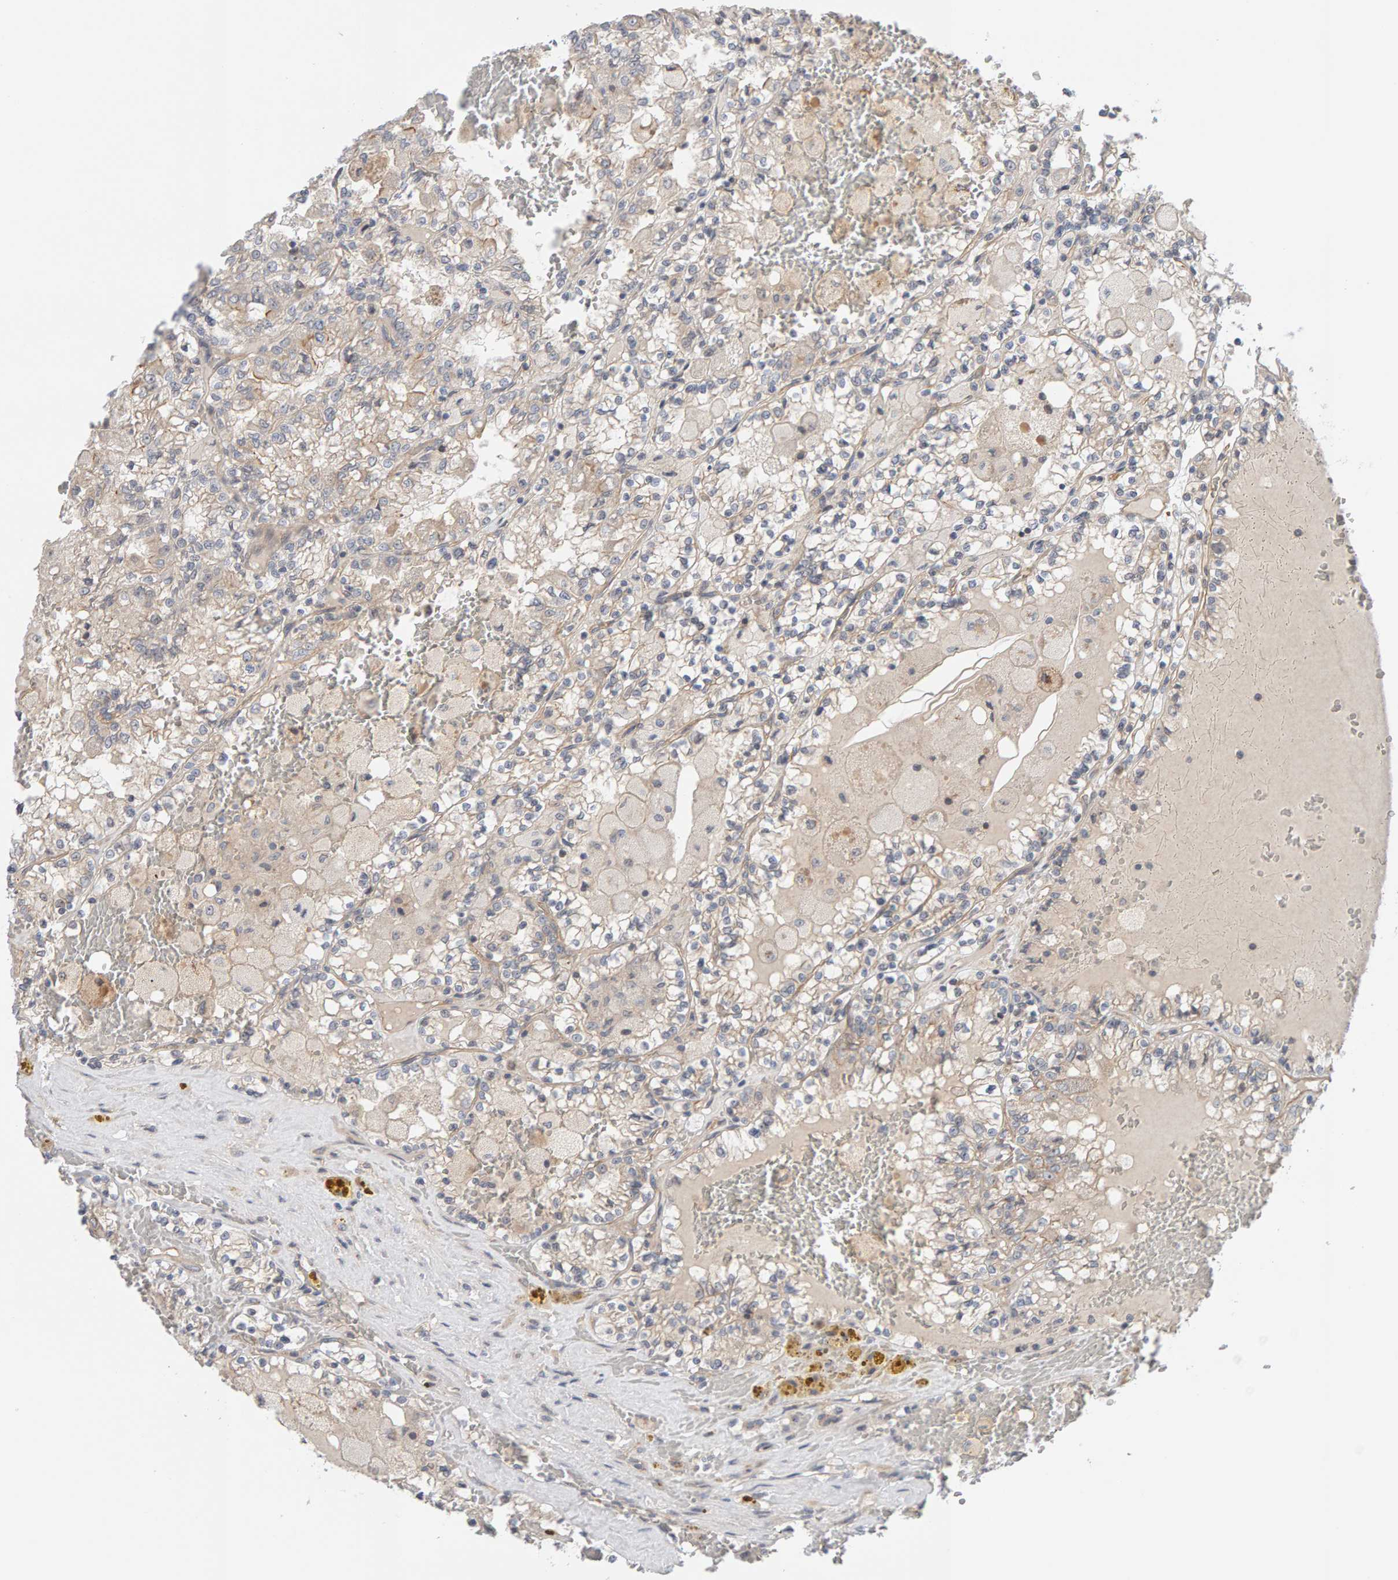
{"staining": {"intensity": "negative", "quantity": "none", "location": "none"}, "tissue": "renal cancer", "cell_type": "Tumor cells", "image_type": "cancer", "snomed": [{"axis": "morphology", "description": "Adenocarcinoma, NOS"}, {"axis": "topography", "description": "Kidney"}], "caption": "Adenocarcinoma (renal) was stained to show a protein in brown. There is no significant staining in tumor cells.", "gene": "PPP1R16A", "patient": {"sex": "female", "age": 56}}